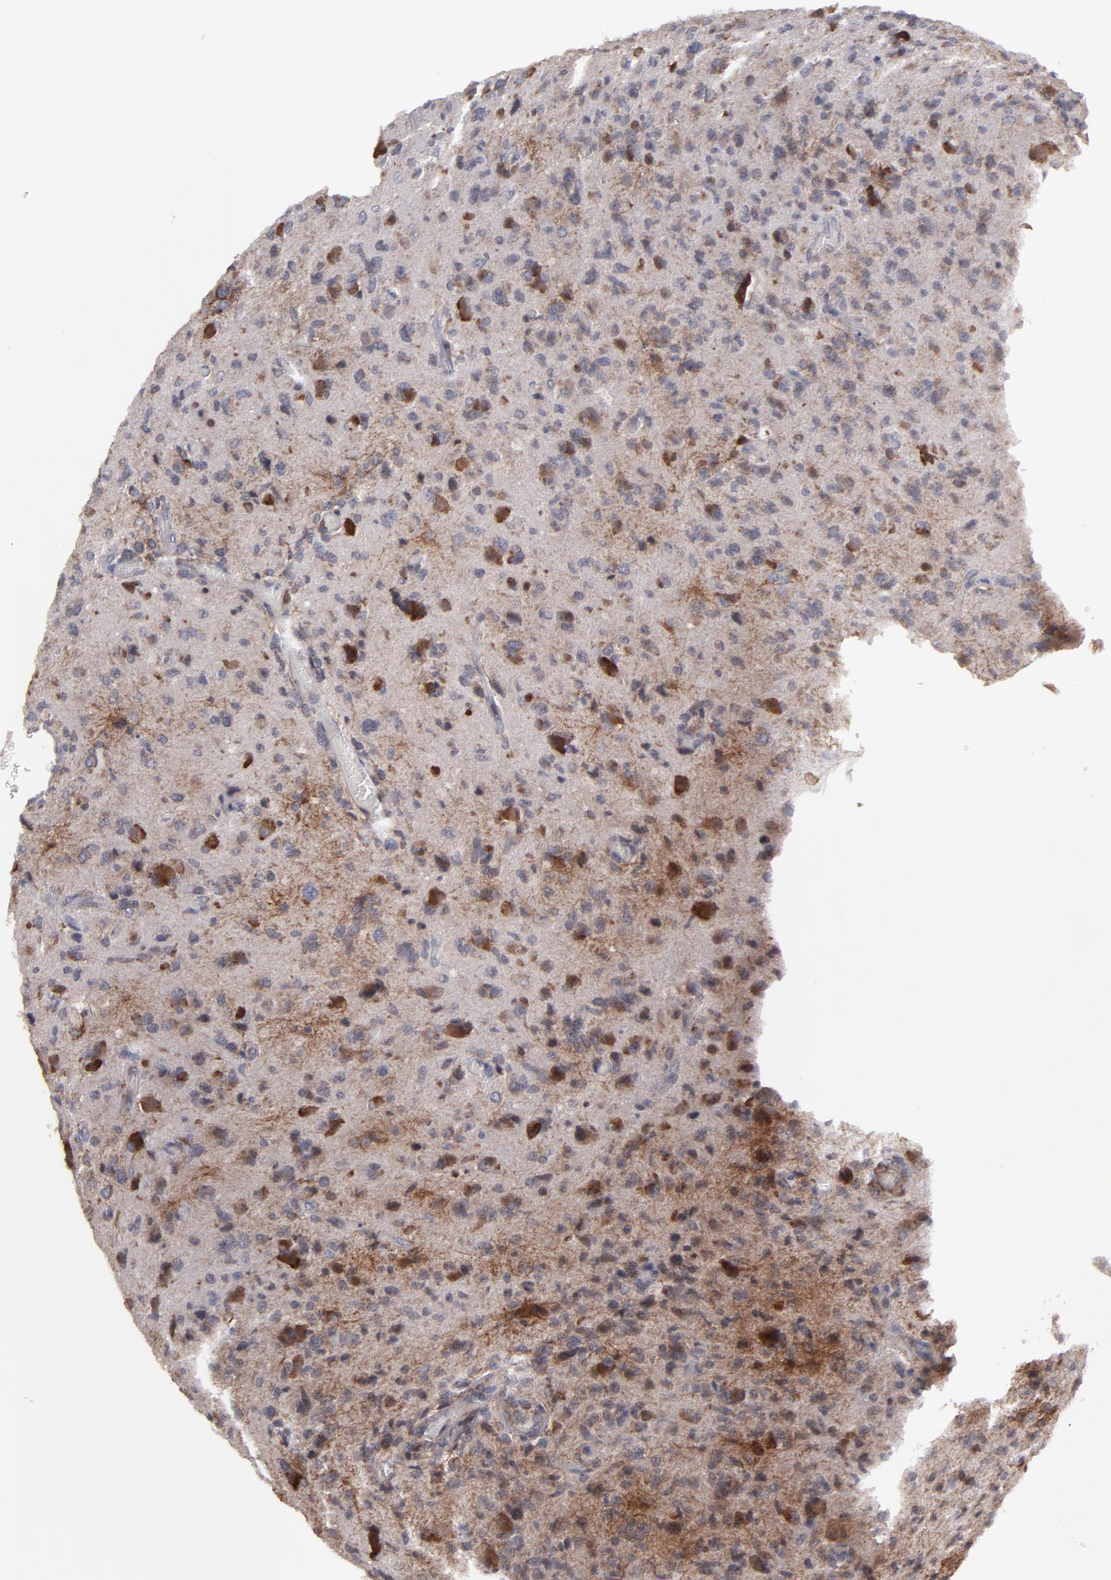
{"staining": {"intensity": "moderate", "quantity": ">75%", "location": "cytoplasmic/membranous"}, "tissue": "glioma", "cell_type": "Tumor cells", "image_type": "cancer", "snomed": [{"axis": "morphology", "description": "Glioma, malignant, High grade"}, {"axis": "topography", "description": "Brain"}], "caption": "Immunohistochemistry histopathology image of human glioma stained for a protein (brown), which demonstrates medium levels of moderate cytoplasmic/membranous positivity in about >75% of tumor cells.", "gene": "SND1", "patient": {"sex": "male", "age": 69}}